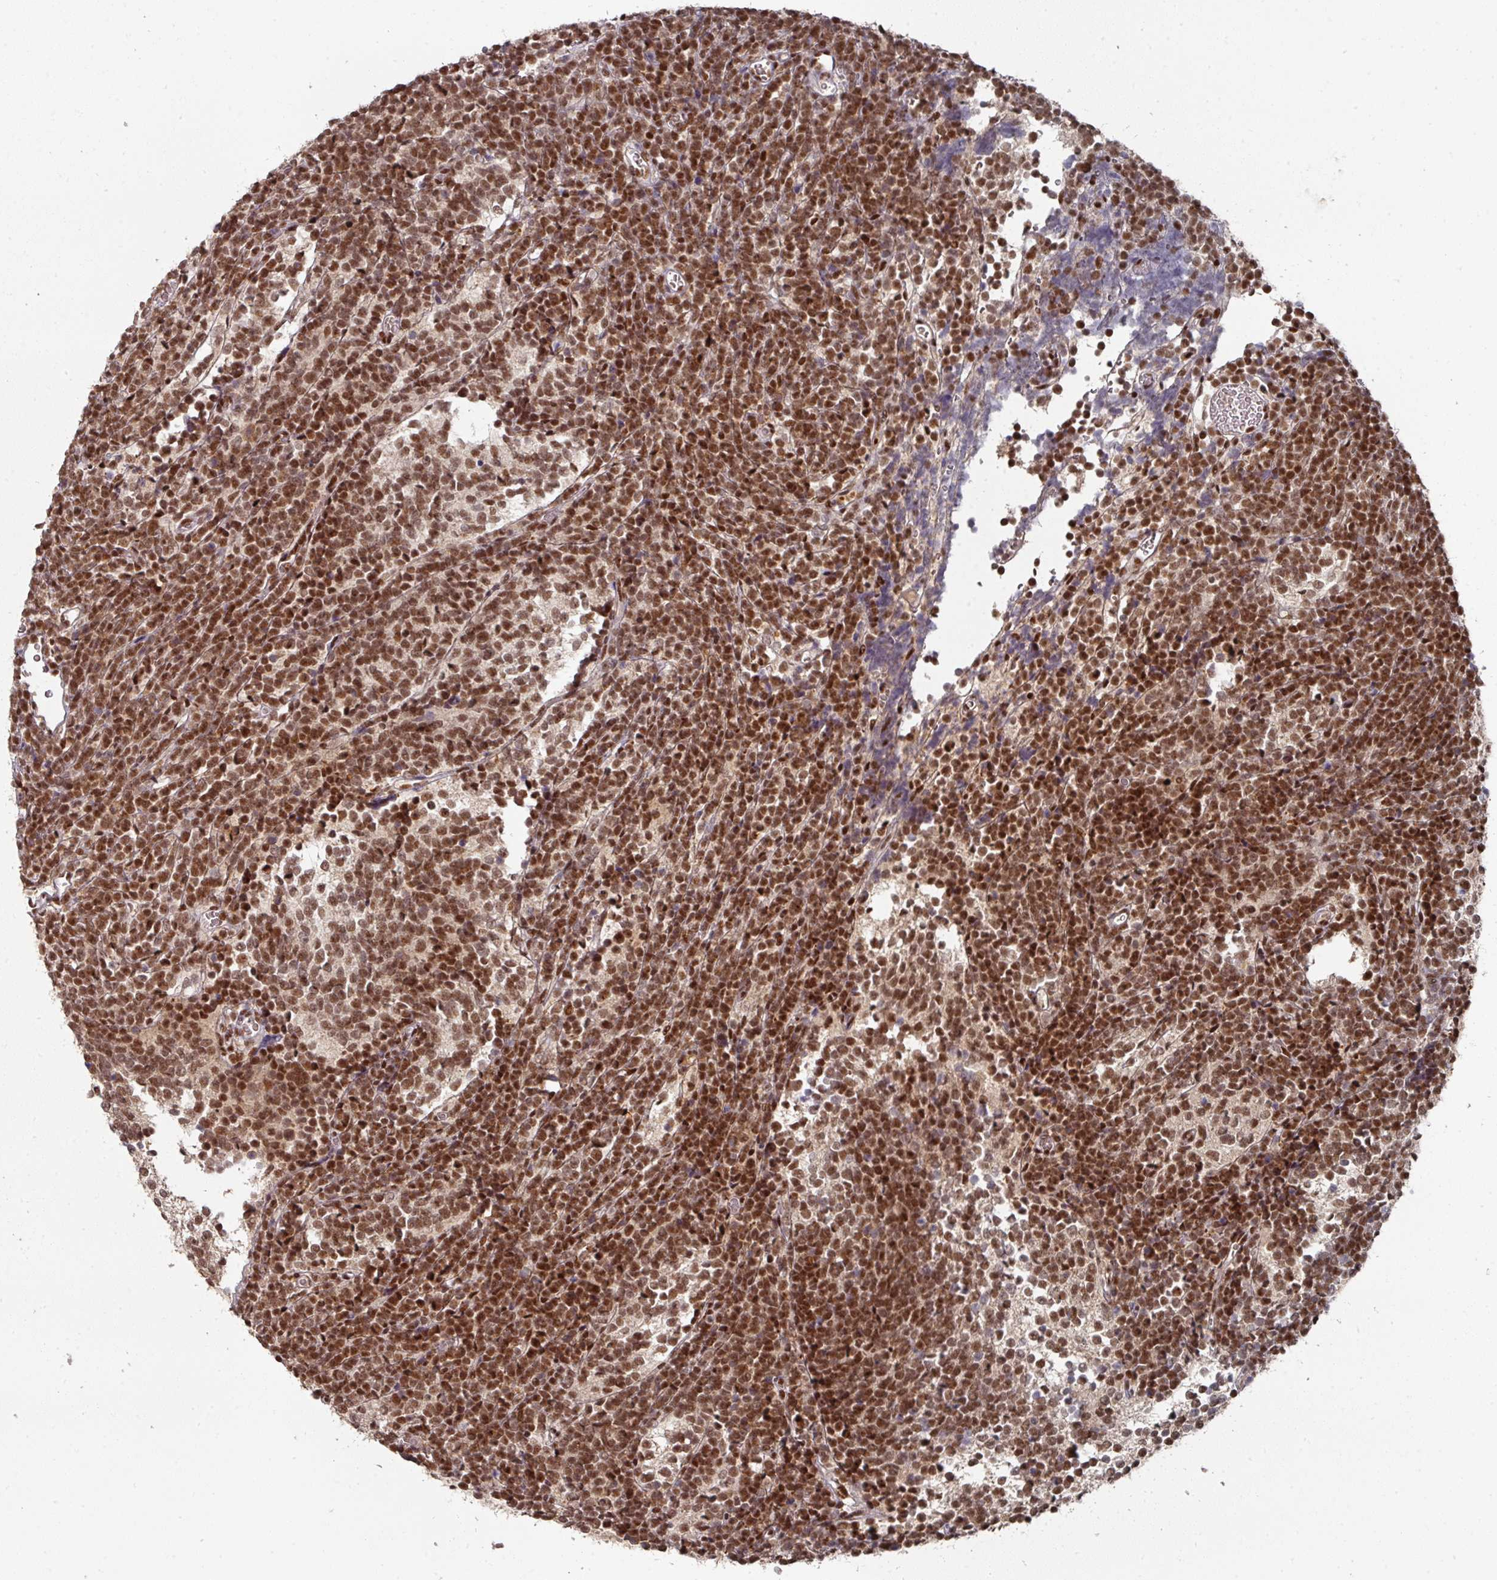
{"staining": {"intensity": "strong", "quantity": ">75%", "location": "nuclear"}, "tissue": "glioma", "cell_type": "Tumor cells", "image_type": "cancer", "snomed": [{"axis": "morphology", "description": "Glioma, malignant, Low grade"}, {"axis": "topography", "description": "Brain"}], "caption": "Strong nuclear staining is identified in about >75% of tumor cells in glioma.", "gene": "MEPCE", "patient": {"sex": "female", "age": 1}}